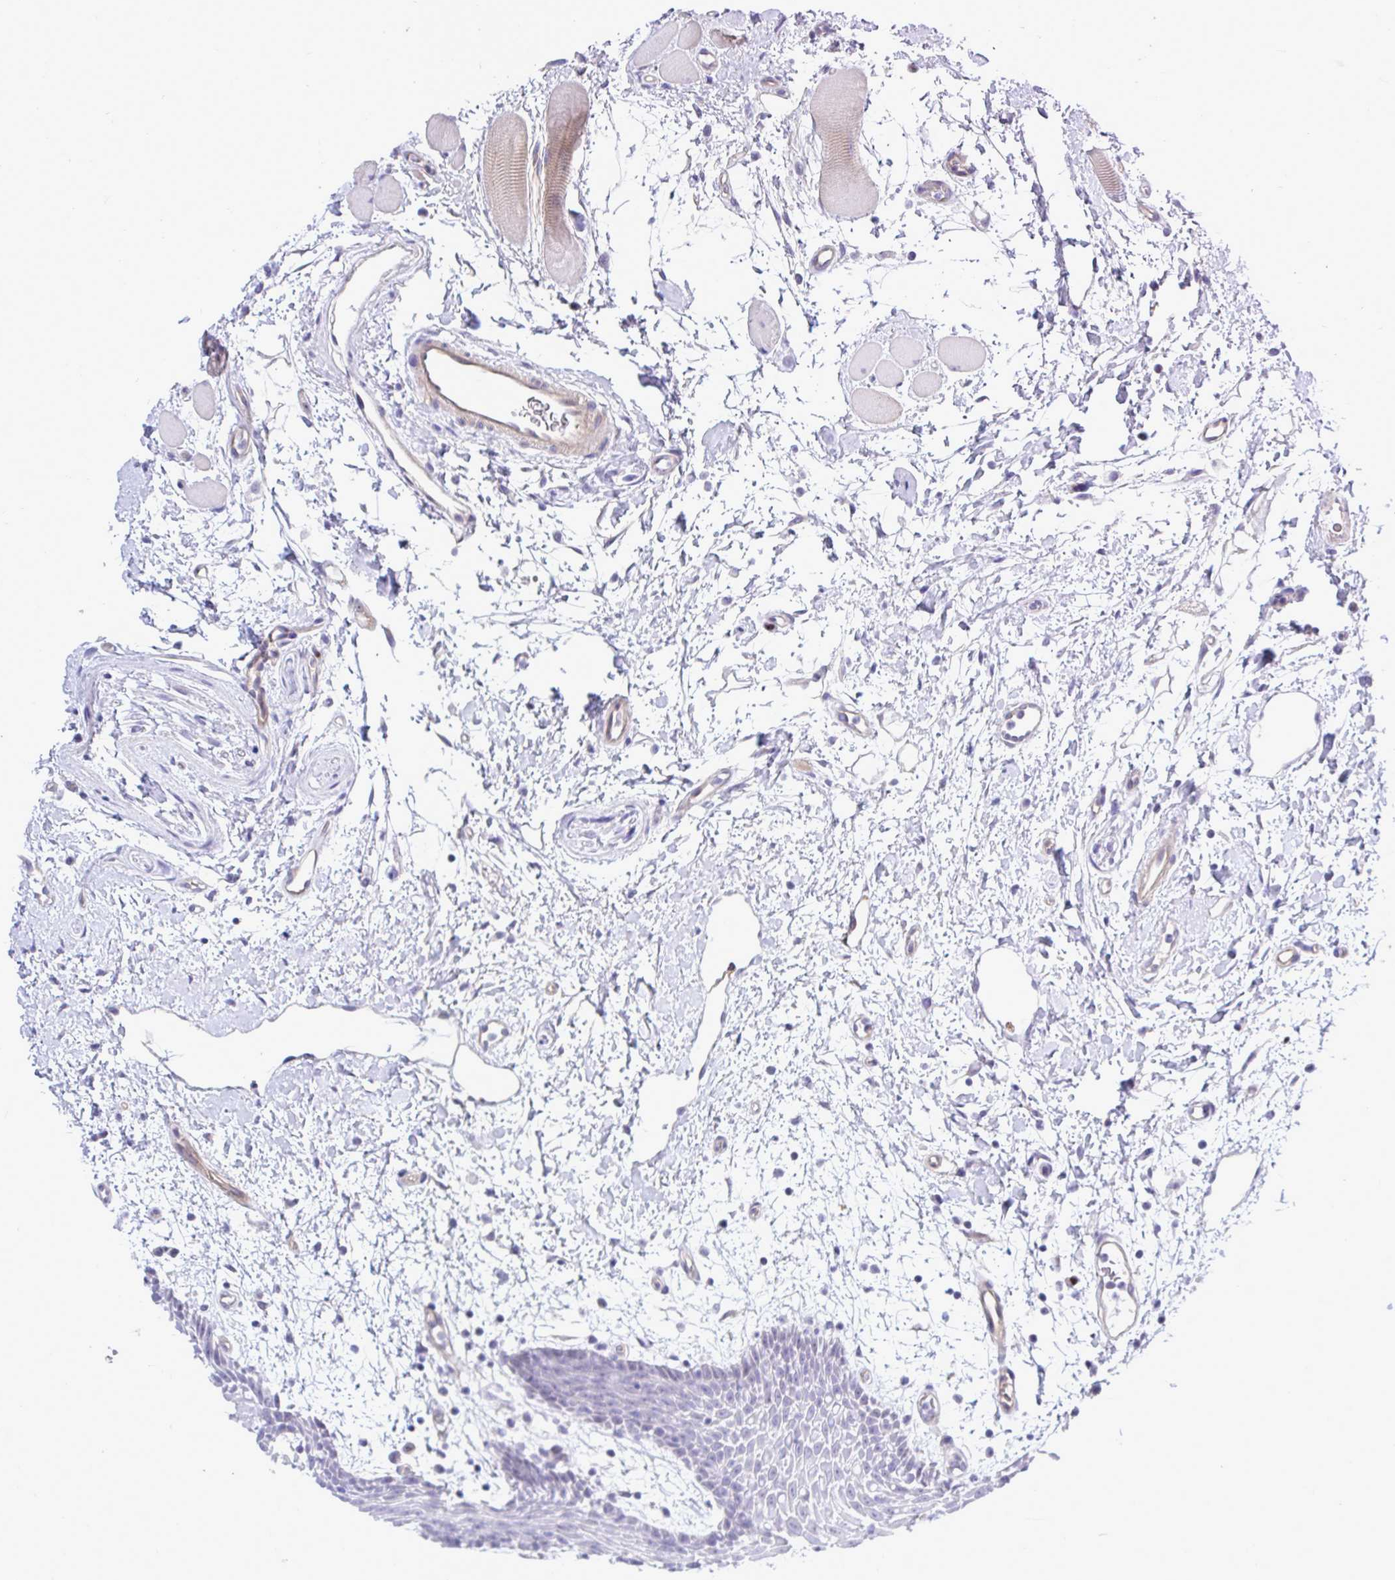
{"staining": {"intensity": "negative", "quantity": "none", "location": "none"}, "tissue": "oral mucosa", "cell_type": "Squamous epithelial cells", "image_type": "normal", "snomed": [{"axis": "morphology", "description": "Normal tissue, NOS"}, {"axis": "topography", "description": "Oral tissue"}], "caption": "Normal oral mucosa was stained to show a protein in brown. There is no significant staining in squamous epithelial cells. (Stains: DAB (3,3'-diaminobenzidine) immunohistochemistry (IHC) with hematoxylin counter stain, Microscopy: brightfield microscopy at high magnification).", "gene": "SLC25A51", "patient": {"sex": "female", "age": 59}}